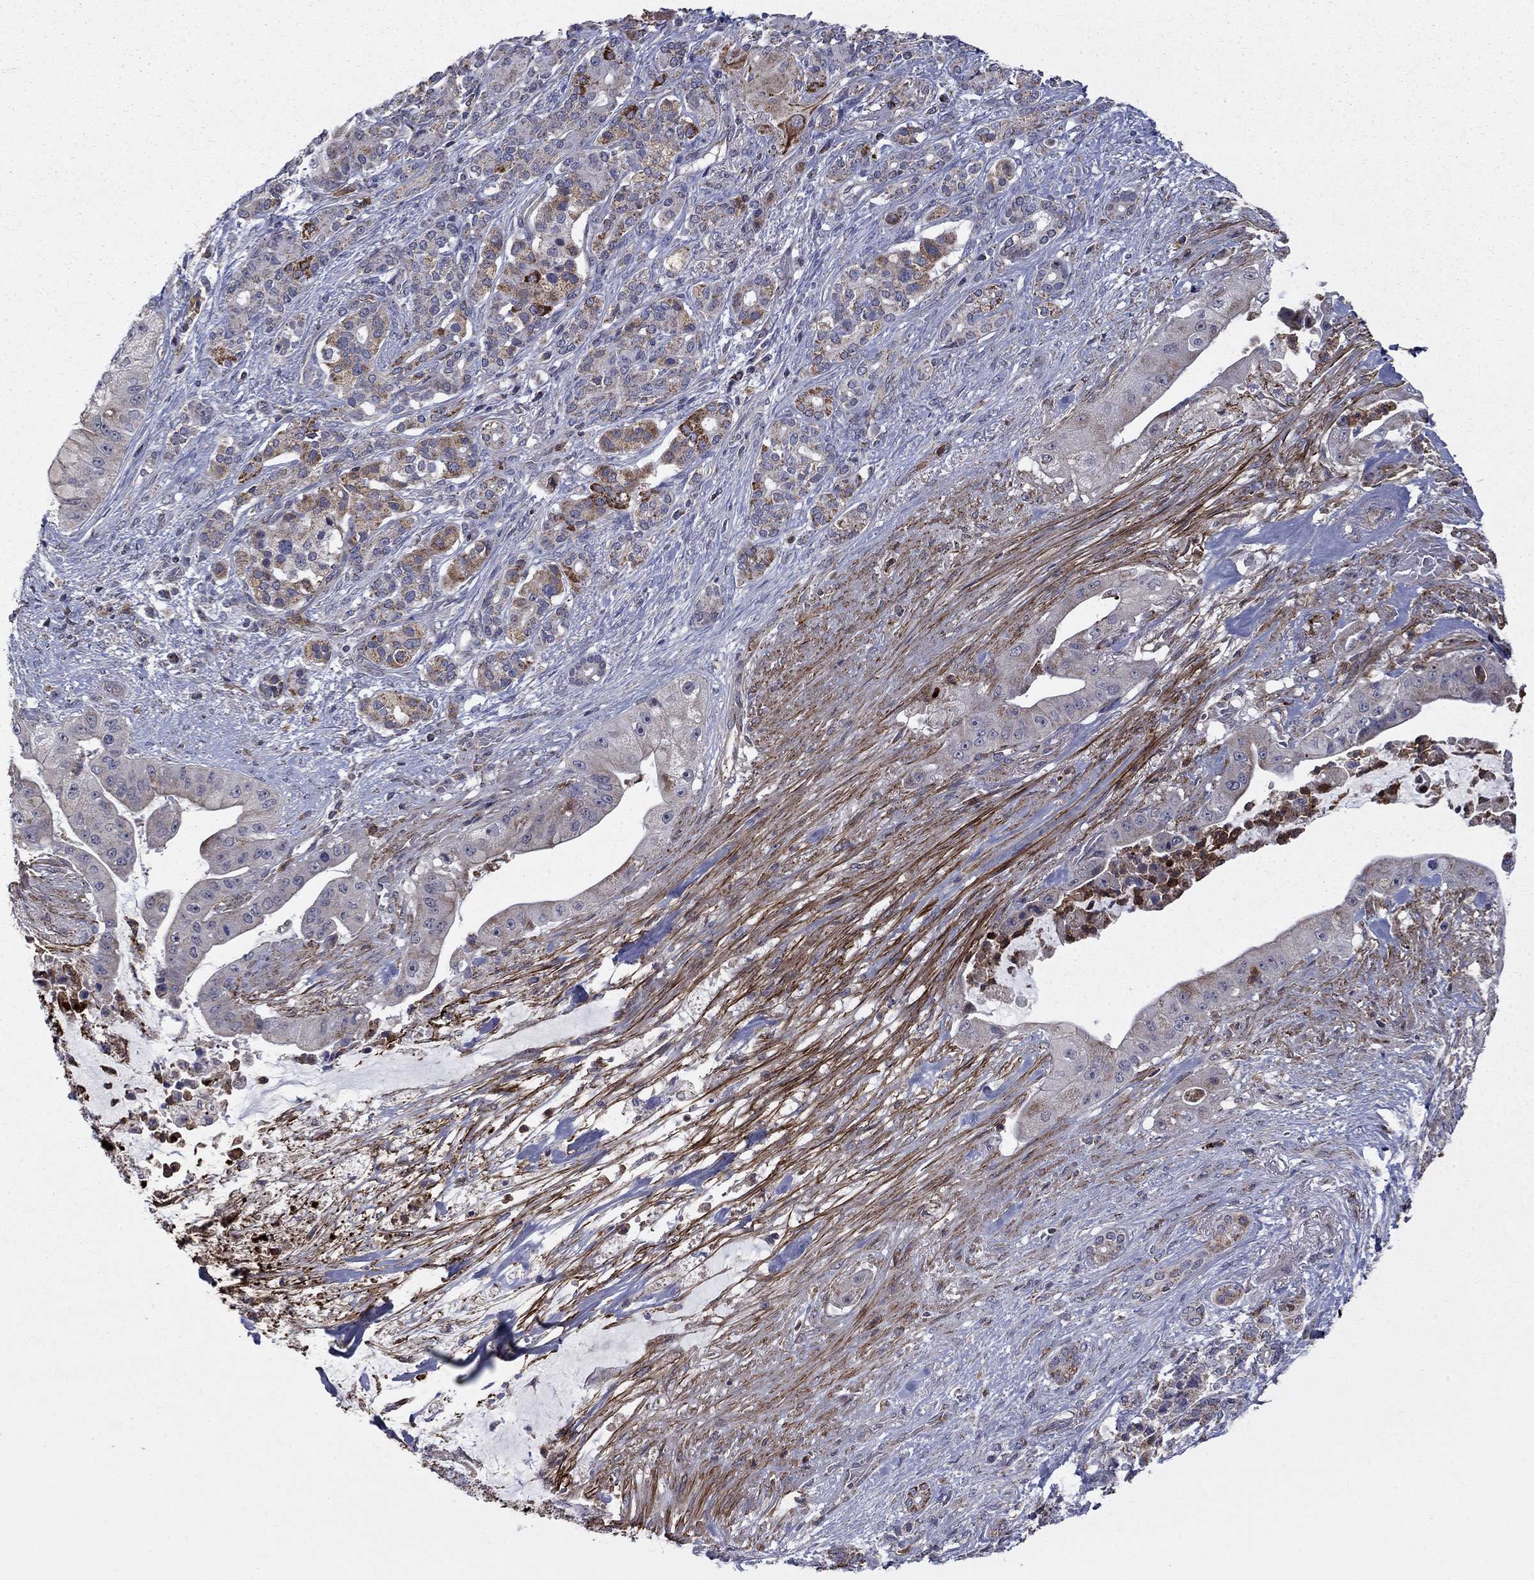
{"staining": {"intensity": "moderate", "quantity": "<25%", "location": "cytoplasmic/membranous"}, "tissue": "pancreatic cancer", "cell_type": "Tumor cells", "image_type": "cancer", "snomed": [{"axis": "morphology", "description": "Normal tissue, NOS"}, {"axis": "morphology", "description": "Inflammation, NOS"}, {"axis": "morphology", "description": "Adenocarcinoma, NOS"}, {"axis": "topography", "description": "Pancreas"}], "caption": "High-magnification brightfield microscopy of adenocarcinoma (pancreatic) stained with DAB (brown) and counterstained with hematoxylin (blue). tumor cells exhibit moderate cytoplasmic/membranous expression is seen in approximately<25% of cells.", "gene": "DOP1B", "patient": {"sex": "male", "age": 57}}